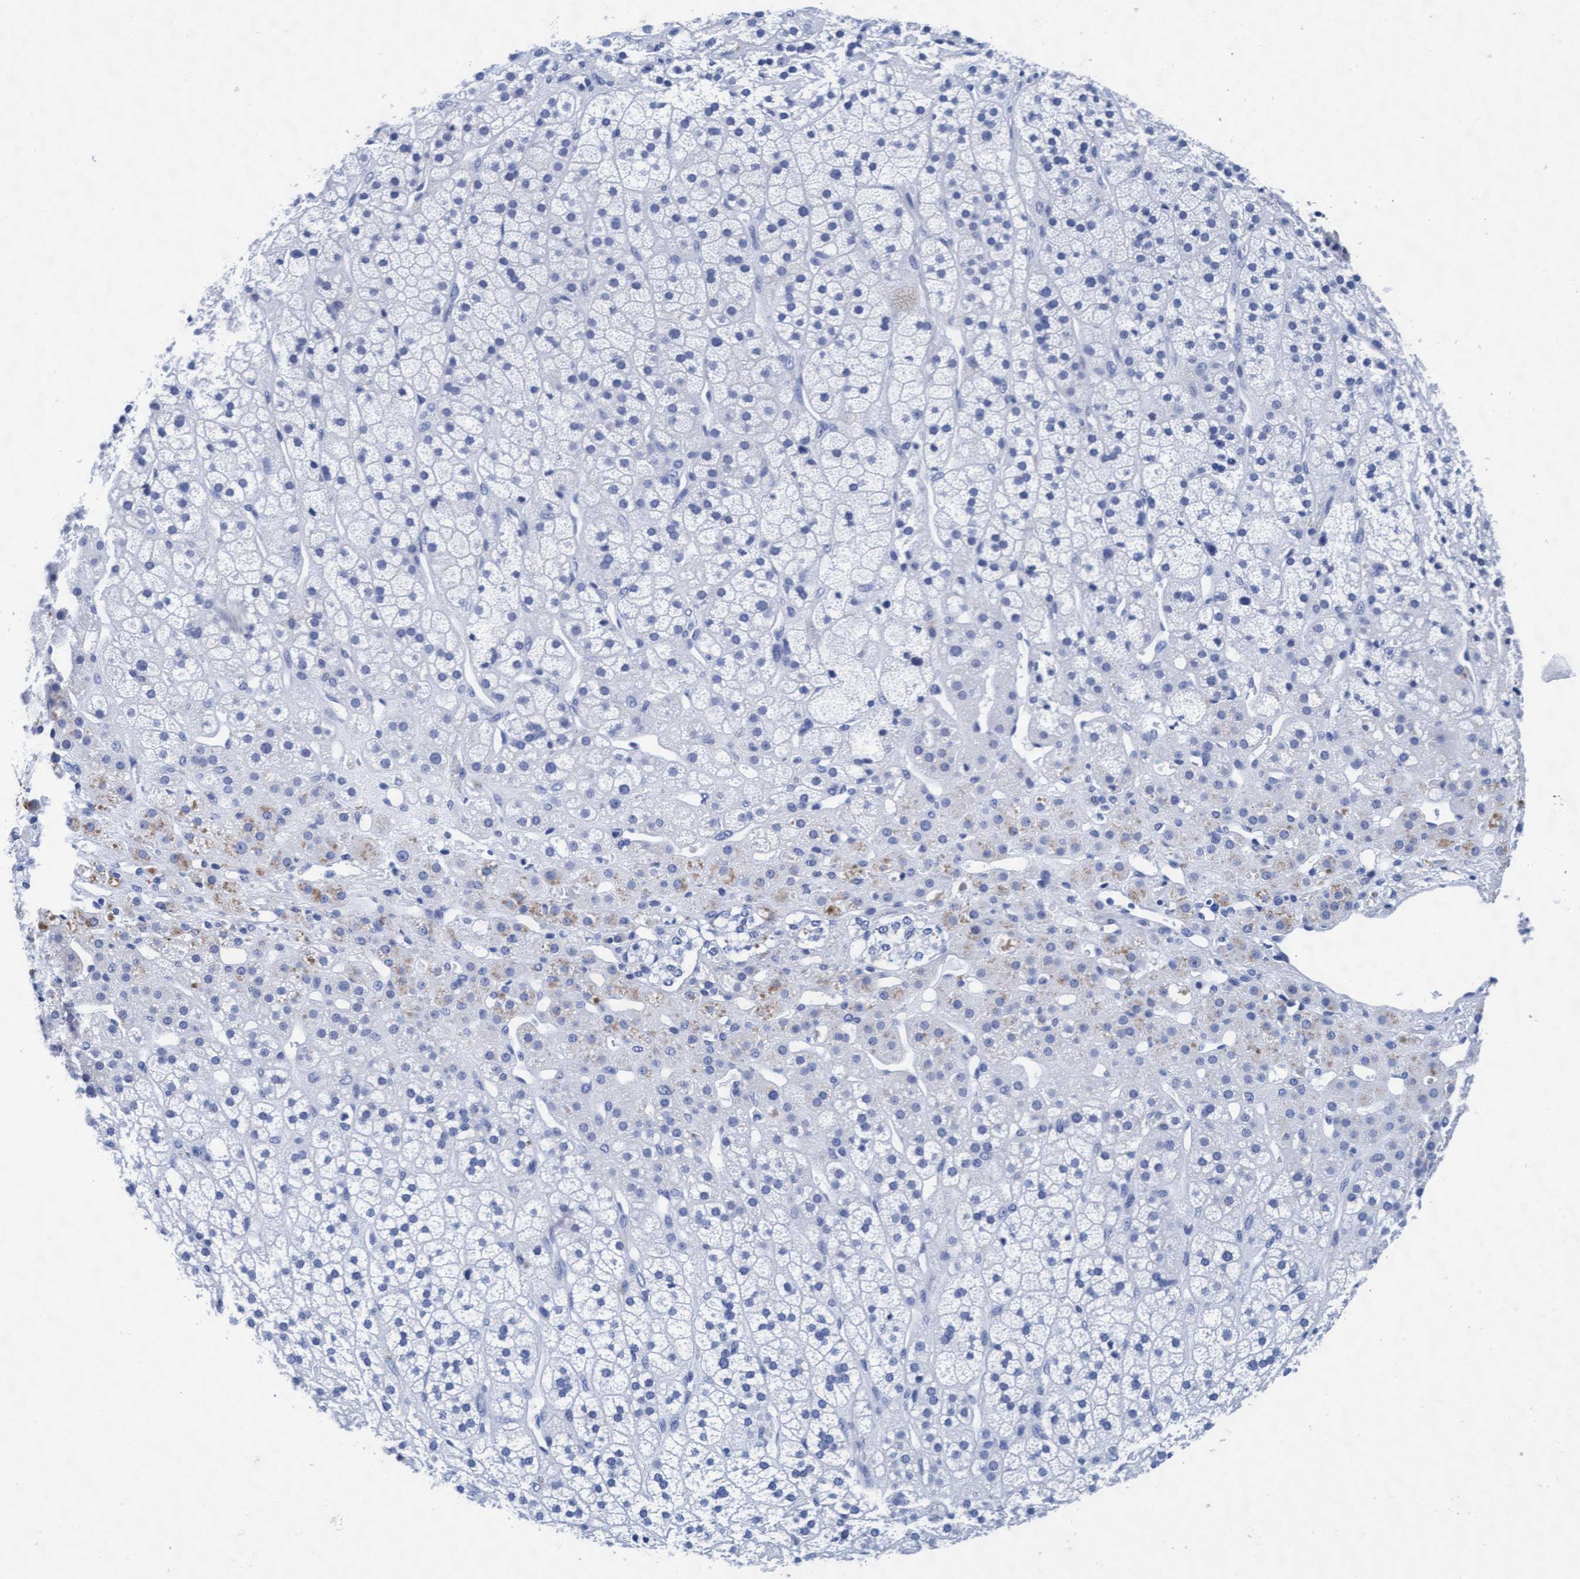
{"staining": {"intensity": "weak", "quantity": "<25%", "location": "cytoplasmic/membranous"}, "tissue": "adrenal gland", "cell_type": "Glandular cells", "image_type": "normal", "snomed": [{"axis": "morphology", "description": "Normal tissue, NOS"}, {"axis": "topography", "description": "Adrenal gland"}], "caption": "The photomicrograph reveals no significant expression in glandular cells of adrenal gland.", "gene": "ARSG", "patient": {"sex": "male", "age": 56}}